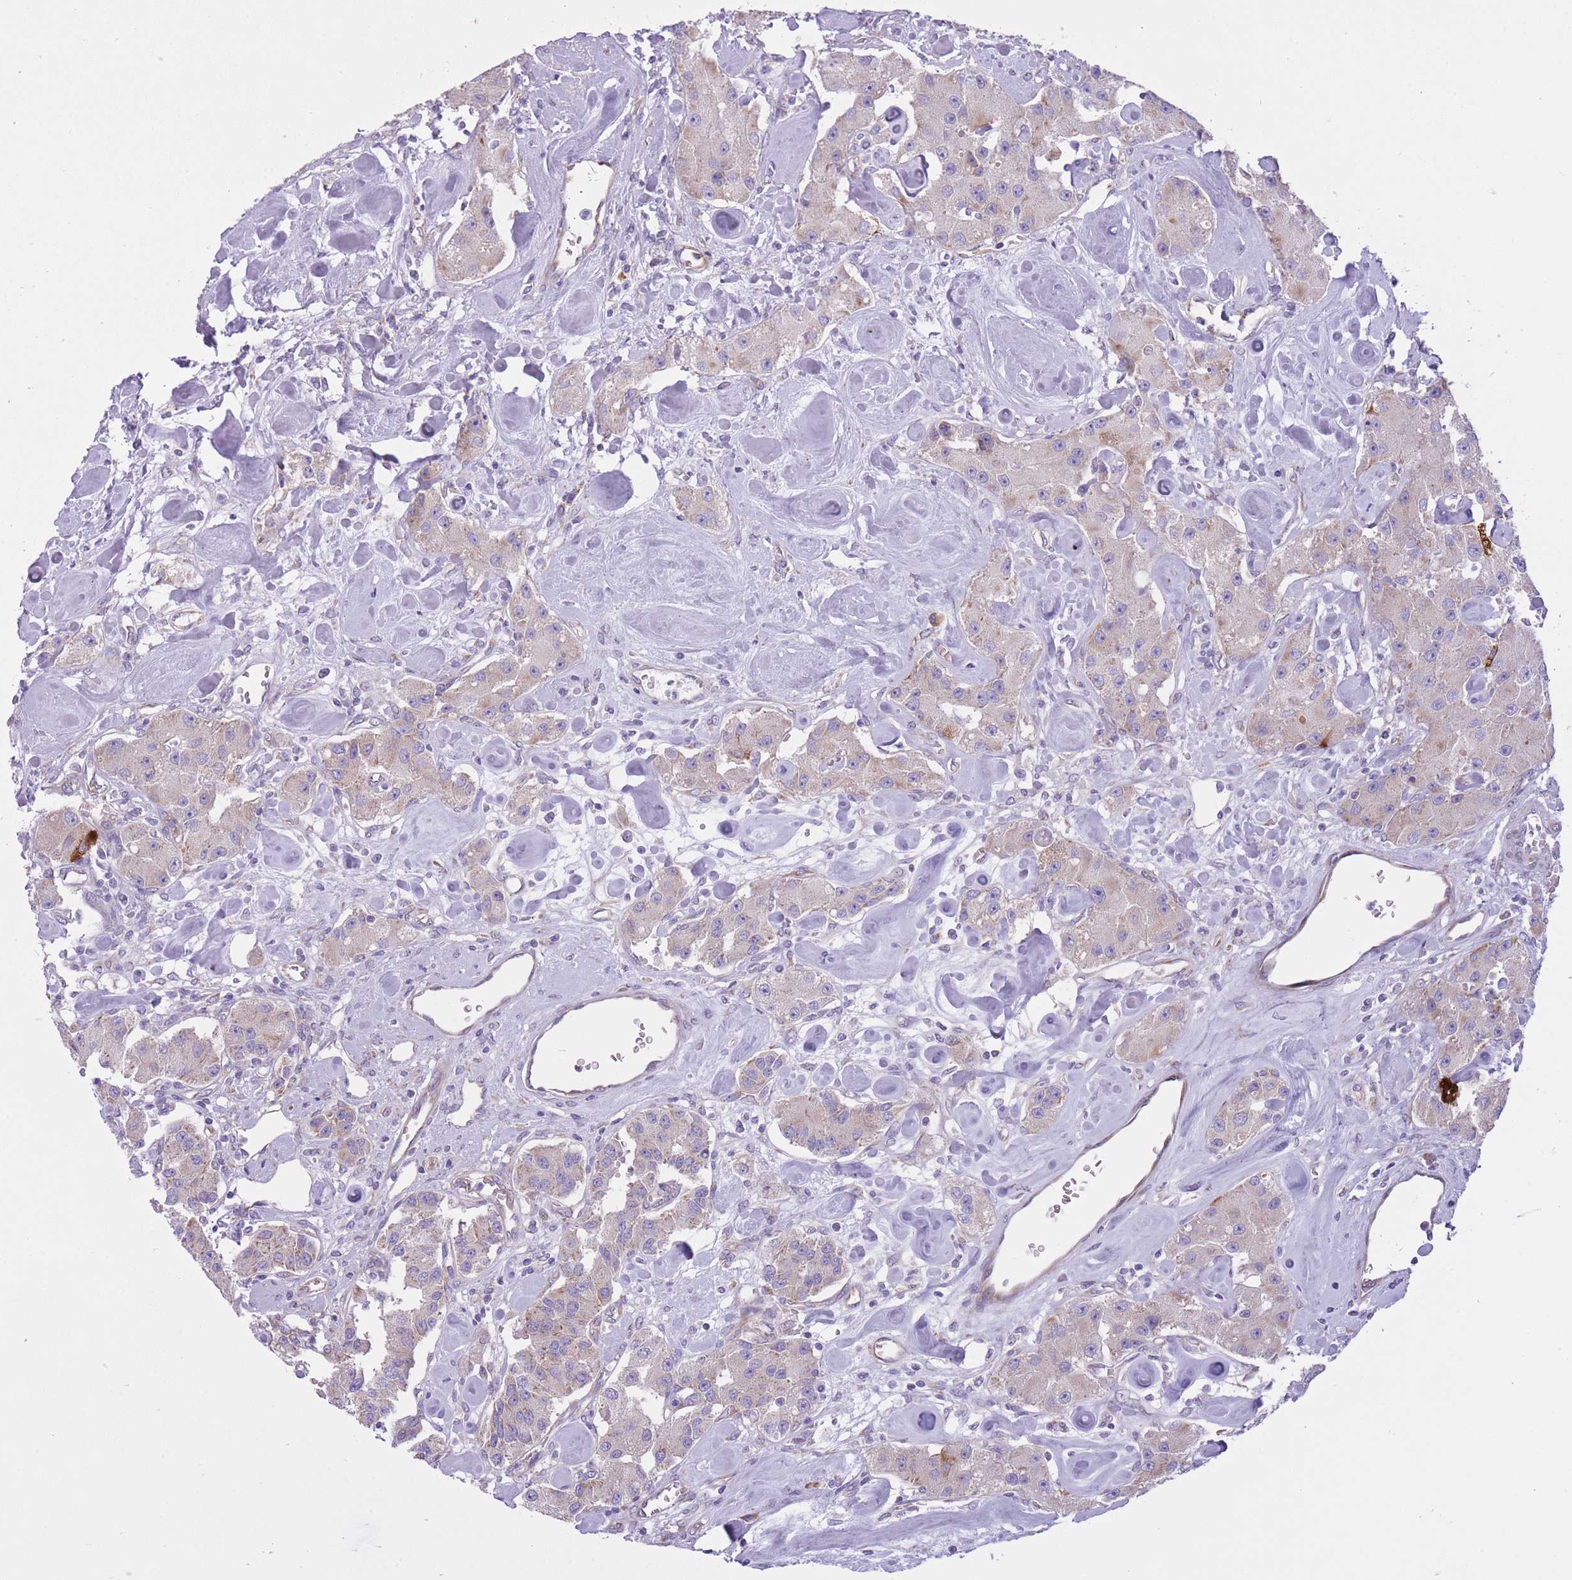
{"staining": {"intensity": "strong", "quantity": "<25%", "location": "cytoplasmic/membranous"}, "tissue": "carcinoid", "cell_type": "Tumor cells", "image_type": "cancer", "snomed": [{"axis": "morphology", "description": "Carcinoid, malignant, NOS"}, {"axis": "topography", "description": "Pancreas"}], "caption": "Brown immunohistochemical staining in human carcinoid demonstrates strong cytoplasmic/membranous staining in about <25% of tumor cells. (brown staining indicates protein expression, while blue staining denotes nuclei).", "gene": "ZNF501", "patient": {"sex": "male", "age": 41}}